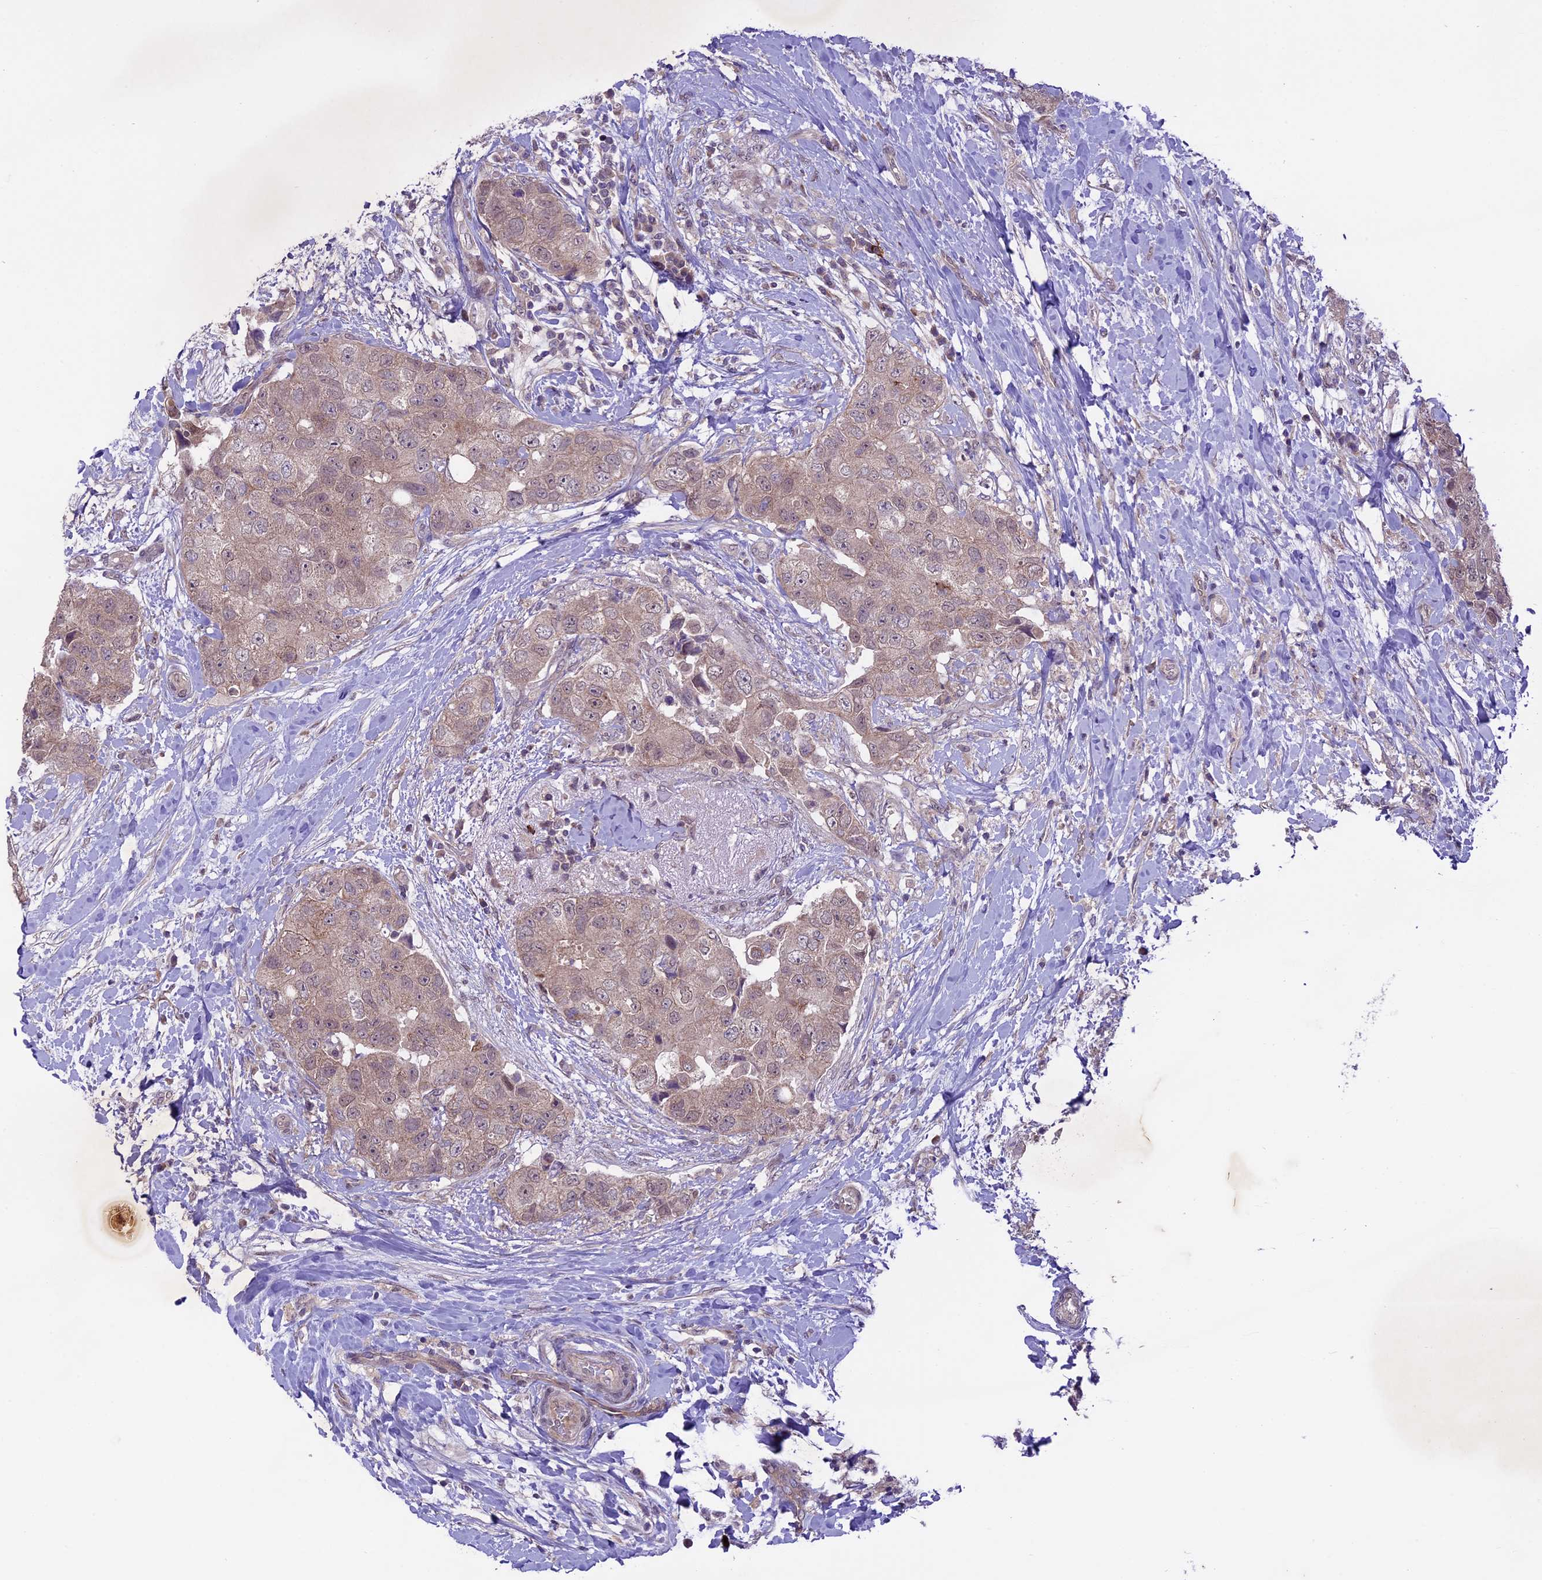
{"staining": {"intensity": "weak", "quantity": ">75%", "location": "cytoplasmic/membranous,nuclear"}, "tissue": "breast cancer", "cell_type": "Tumor cells", "image_type": "cancer", "snomed": [{"axis": "morphology", "description": "Normal tissue, NOS"}, {"axis": "morphology", "description": "Duct carcinoma"}, {"axis": "topography", "description": "Breast"}], "caption": "Protein staining by immunohistochemistry (IHC) reveals weak cytoplasmic/membranous and nuclear positivity in approximately >75% of tumor cells in breast cancer (invasive ductal carcinoma). Ihc stains the protein of interest in brown and the nuclei are stained blue.", "gene": "SPRED1", "patient": {"sex": "female", "age": 62}}